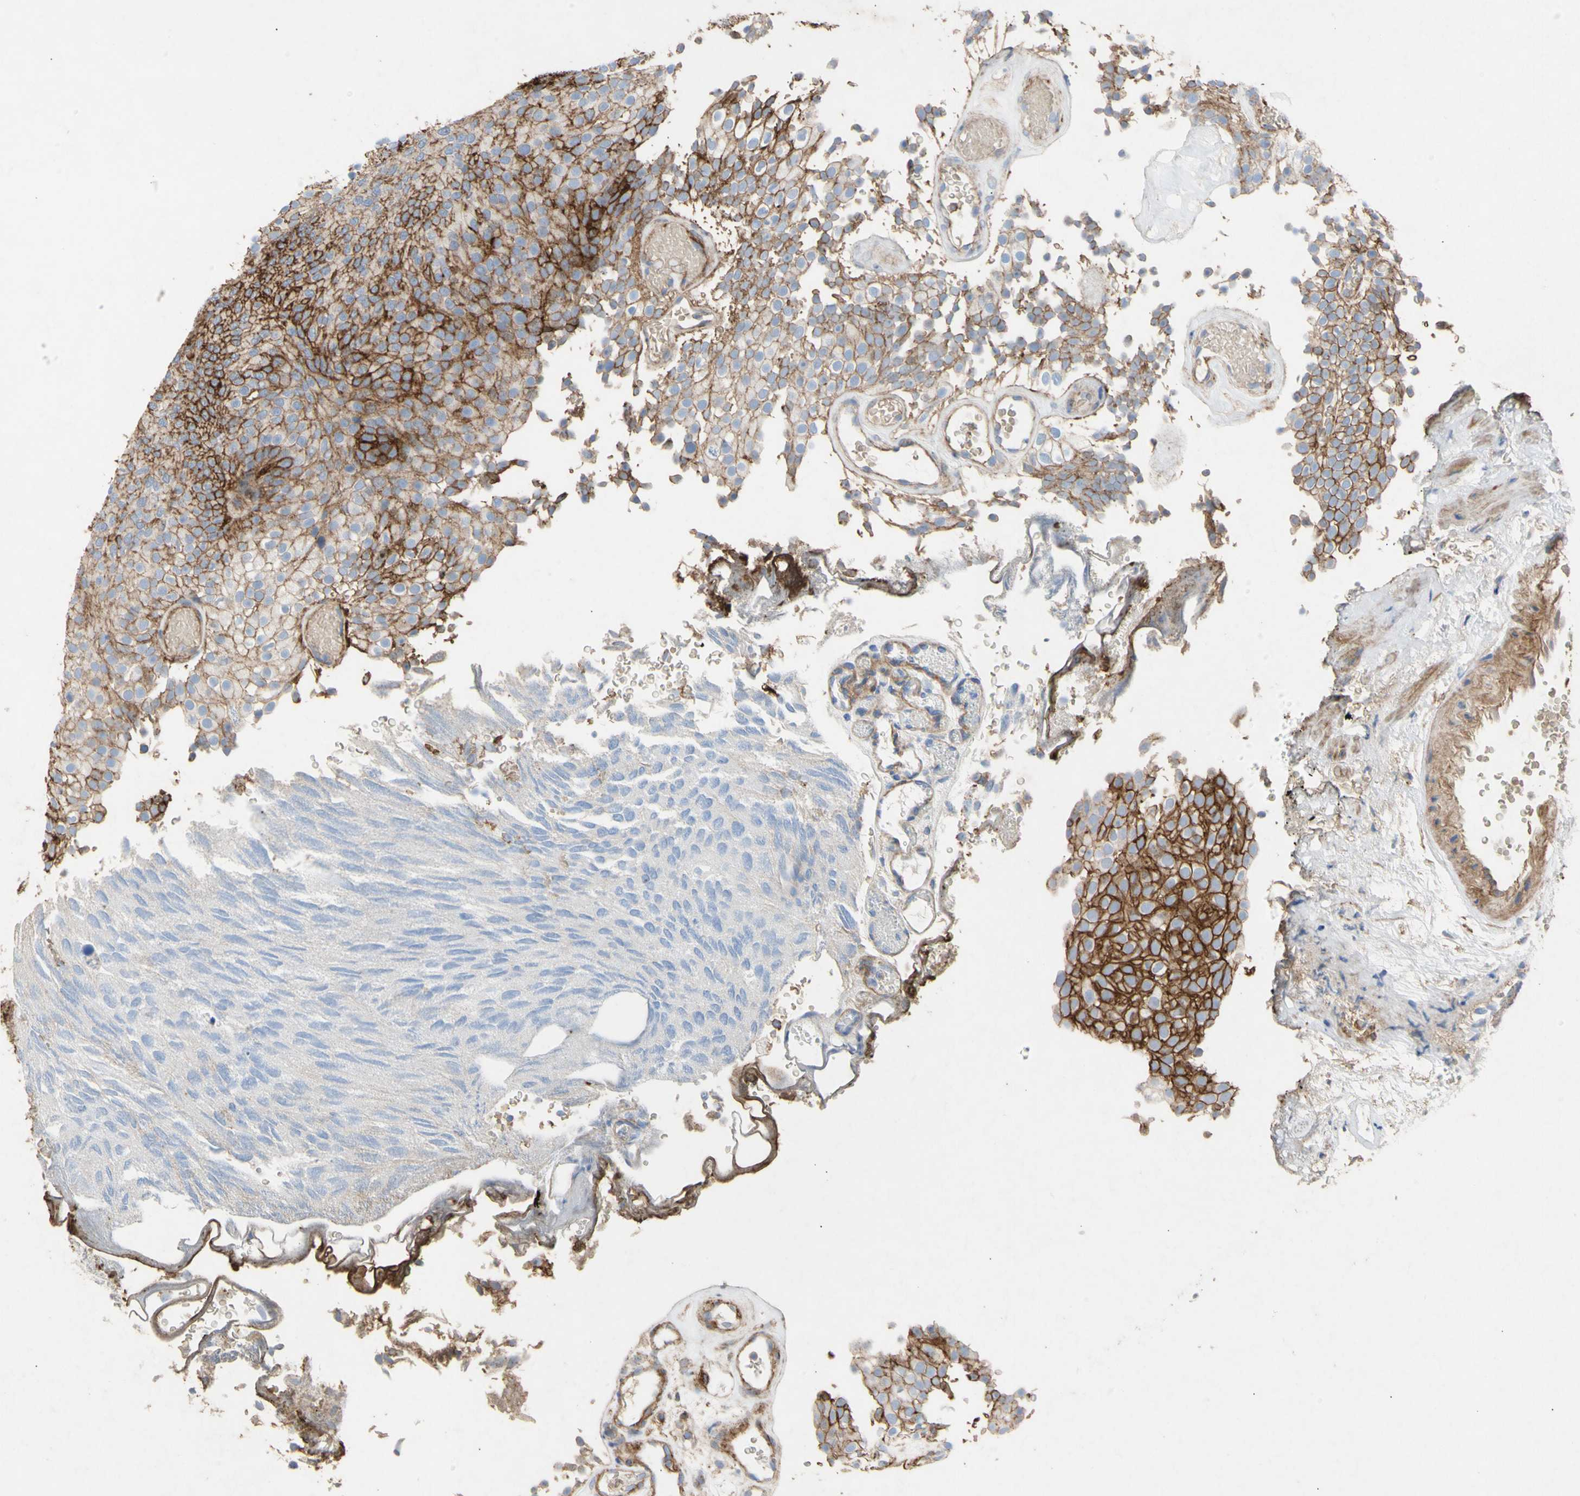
{"staining": {"intensity": "strong", "quantity": "25%-75%", "location": "cytoplasmic/membranous"}, "tissue": "urothelial cancer", "cell_type": "Tumor cells", "image_type": "cancer", "snomed": [{"axis": "morphology", "description": "Urothelial carcinoma, Low grade"}, {"axis": "topography", "description": "Urinary bladder"}], "caption": "Immunohistochemical staining of human urothelial carcinoma (low-grade) shows high levels of strong cytoplasmic/membranous staining in approximately 25%-75% of tumor cells.", "gene": "ATP2A3", "patient": {"sex": "male", "age": 78}}